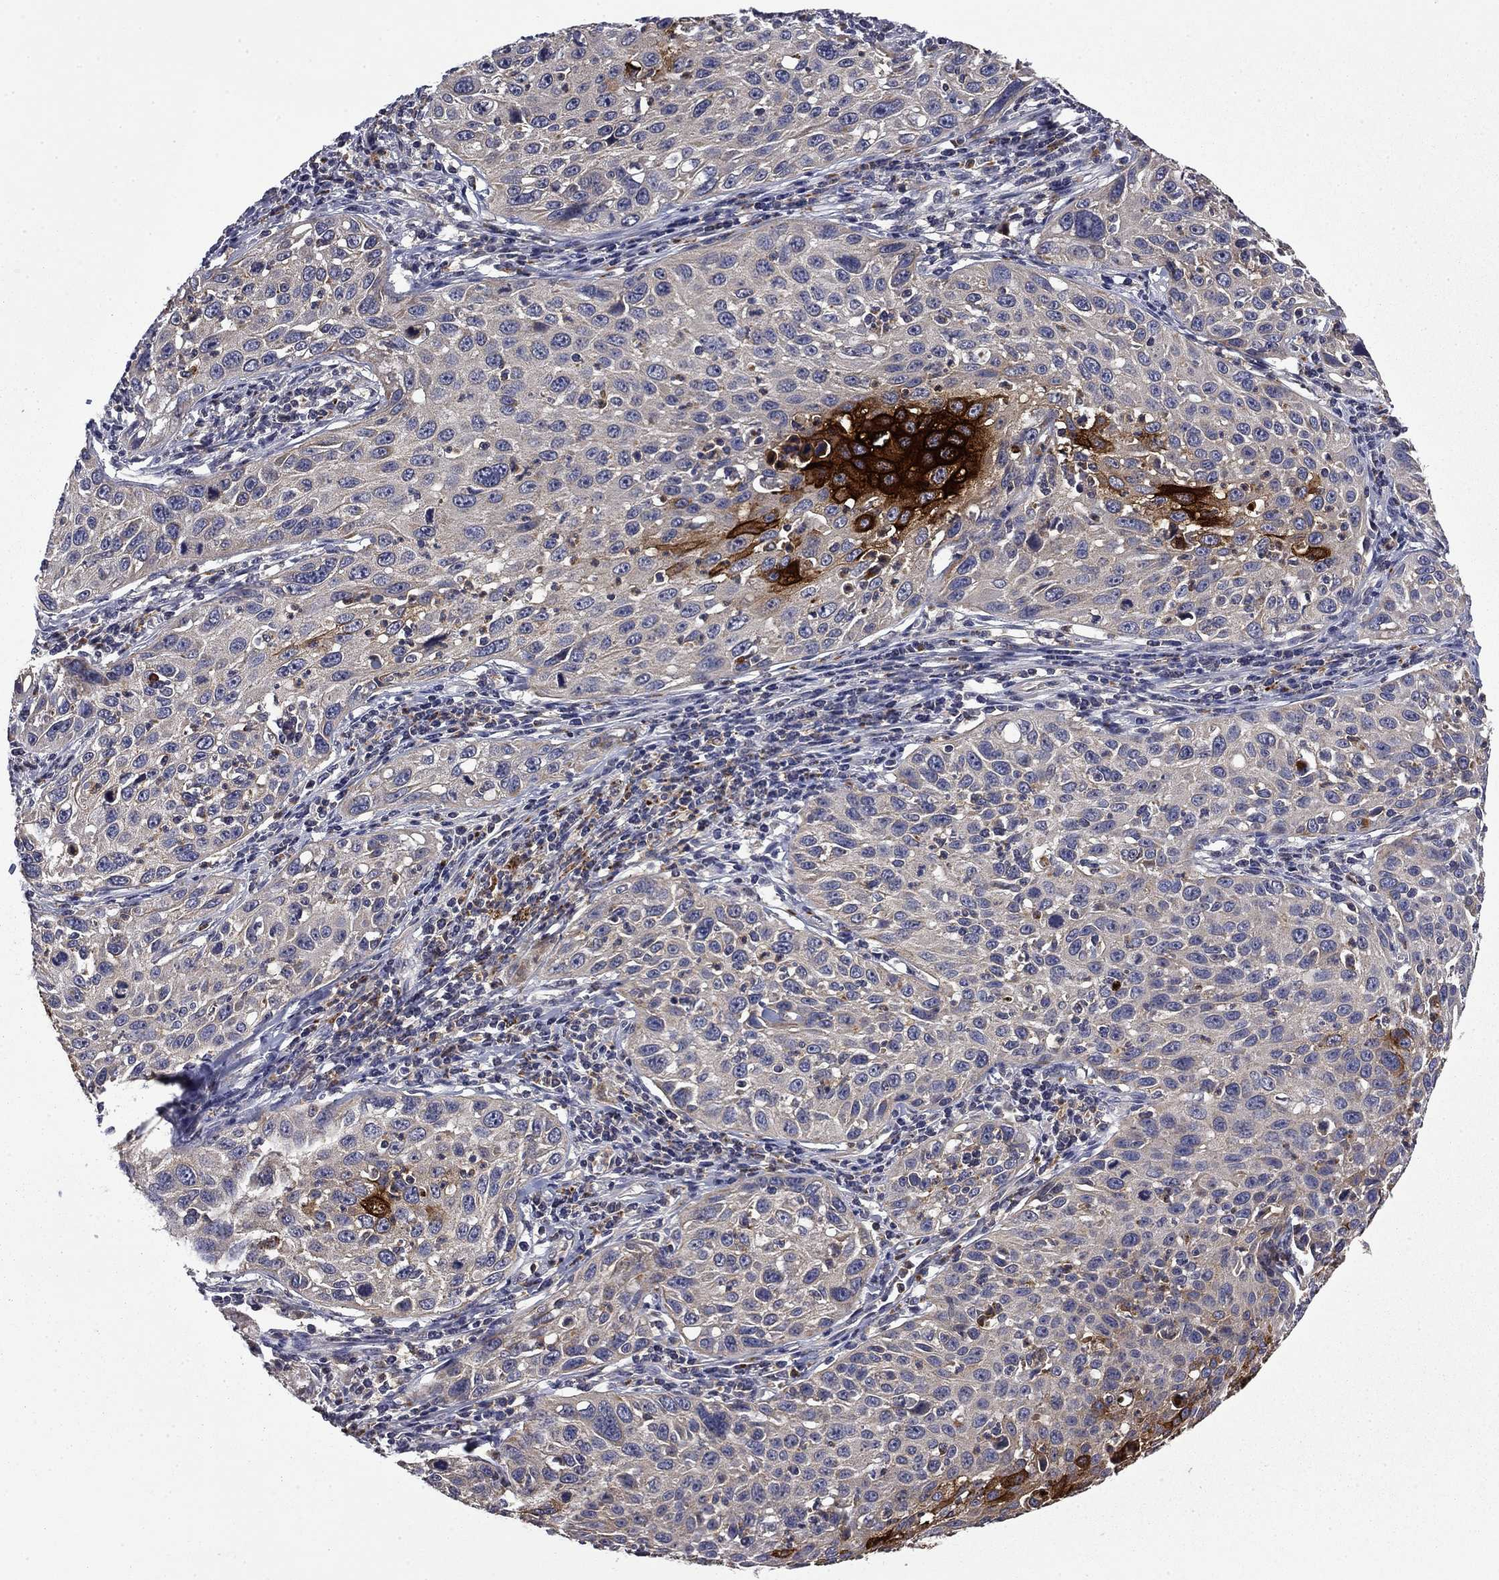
{"staining": {"intensity": "strong", "quantity": "<25%", "location": "cytoplasmic/membranous"}, "tissue": "cervical cancer", "cell_type": "Tumor cells", "image_type": "cancer", "snomed": [{"axis": "morphology", "description": "Squamous cell carcinoma, NOS"}, {"axis": "topography", "description": "Cervix"}], "caption": "This histopathology image reveals IHC staining of human cervical cancer (squamous cell carcinoma), with medium strong cytoplasmic/membranous expression in approximately <25% of tumor cells.", "gene": "CEACAM7", "patient": {"sex": "female", "age": 26}}